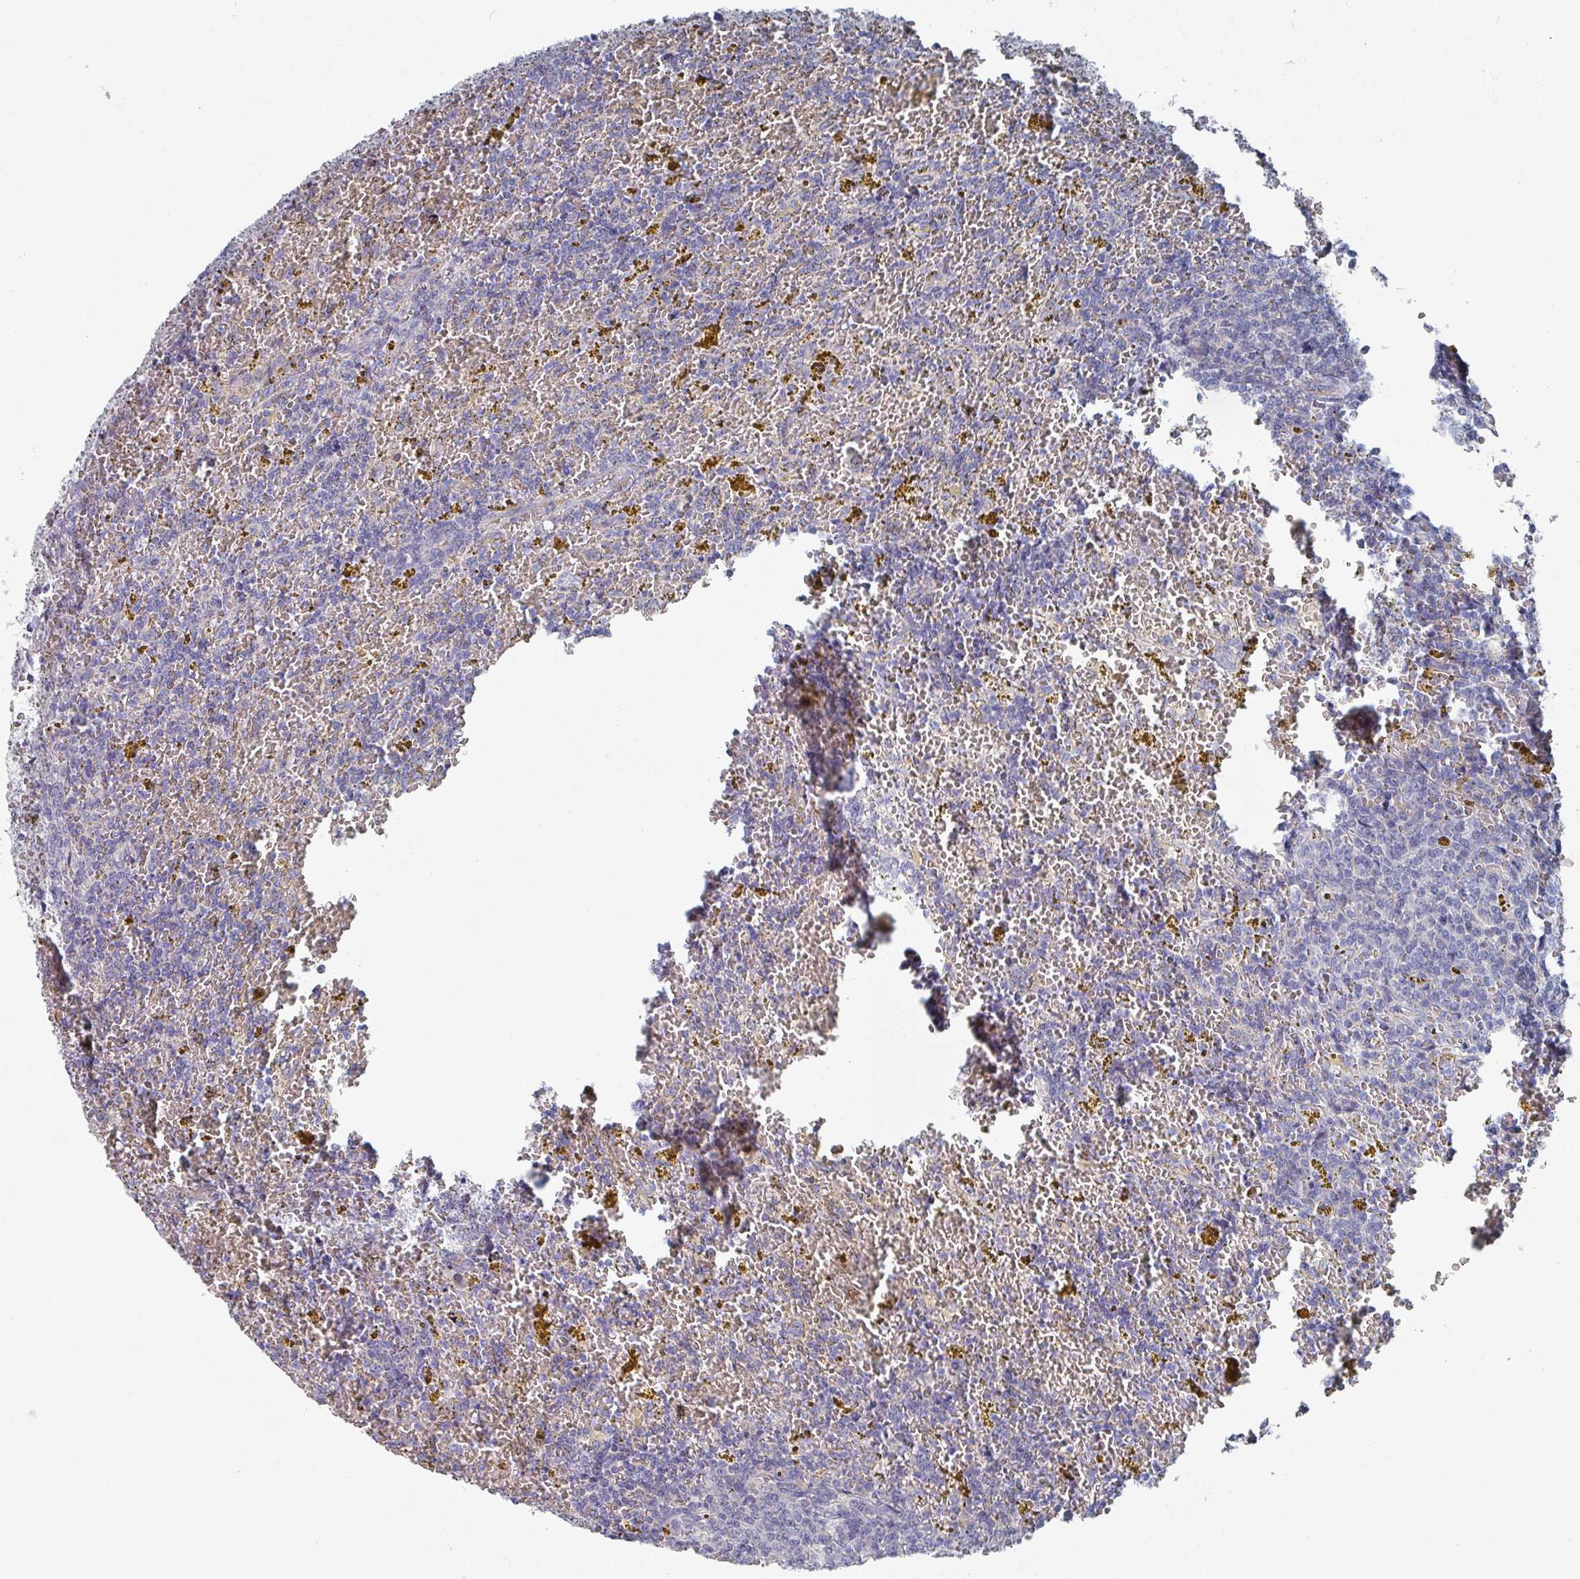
{"staining": {"intensity": "negative", "quantity": "none", "location": "none"}, "tissue": "lymphoma", "cell_type": "Tumor cells", "image_type": "cancer", "snomed": [{"axis": "morphology", "description": "Malignant lymphoma, non-Hodgkin's type, Low grade"}, {"axis": "topography", "description": "Spleen"}, {"axis": "topography", "description": "Lymph node"}], "caption": "Immunohistochemical staining of malignant lymphoma, non-Hodgkin's type (low-grade) demonstrates no significant expression in tumor cells.", "gene": "EFL1", "patient": {"sex": "female", "age": 66}}